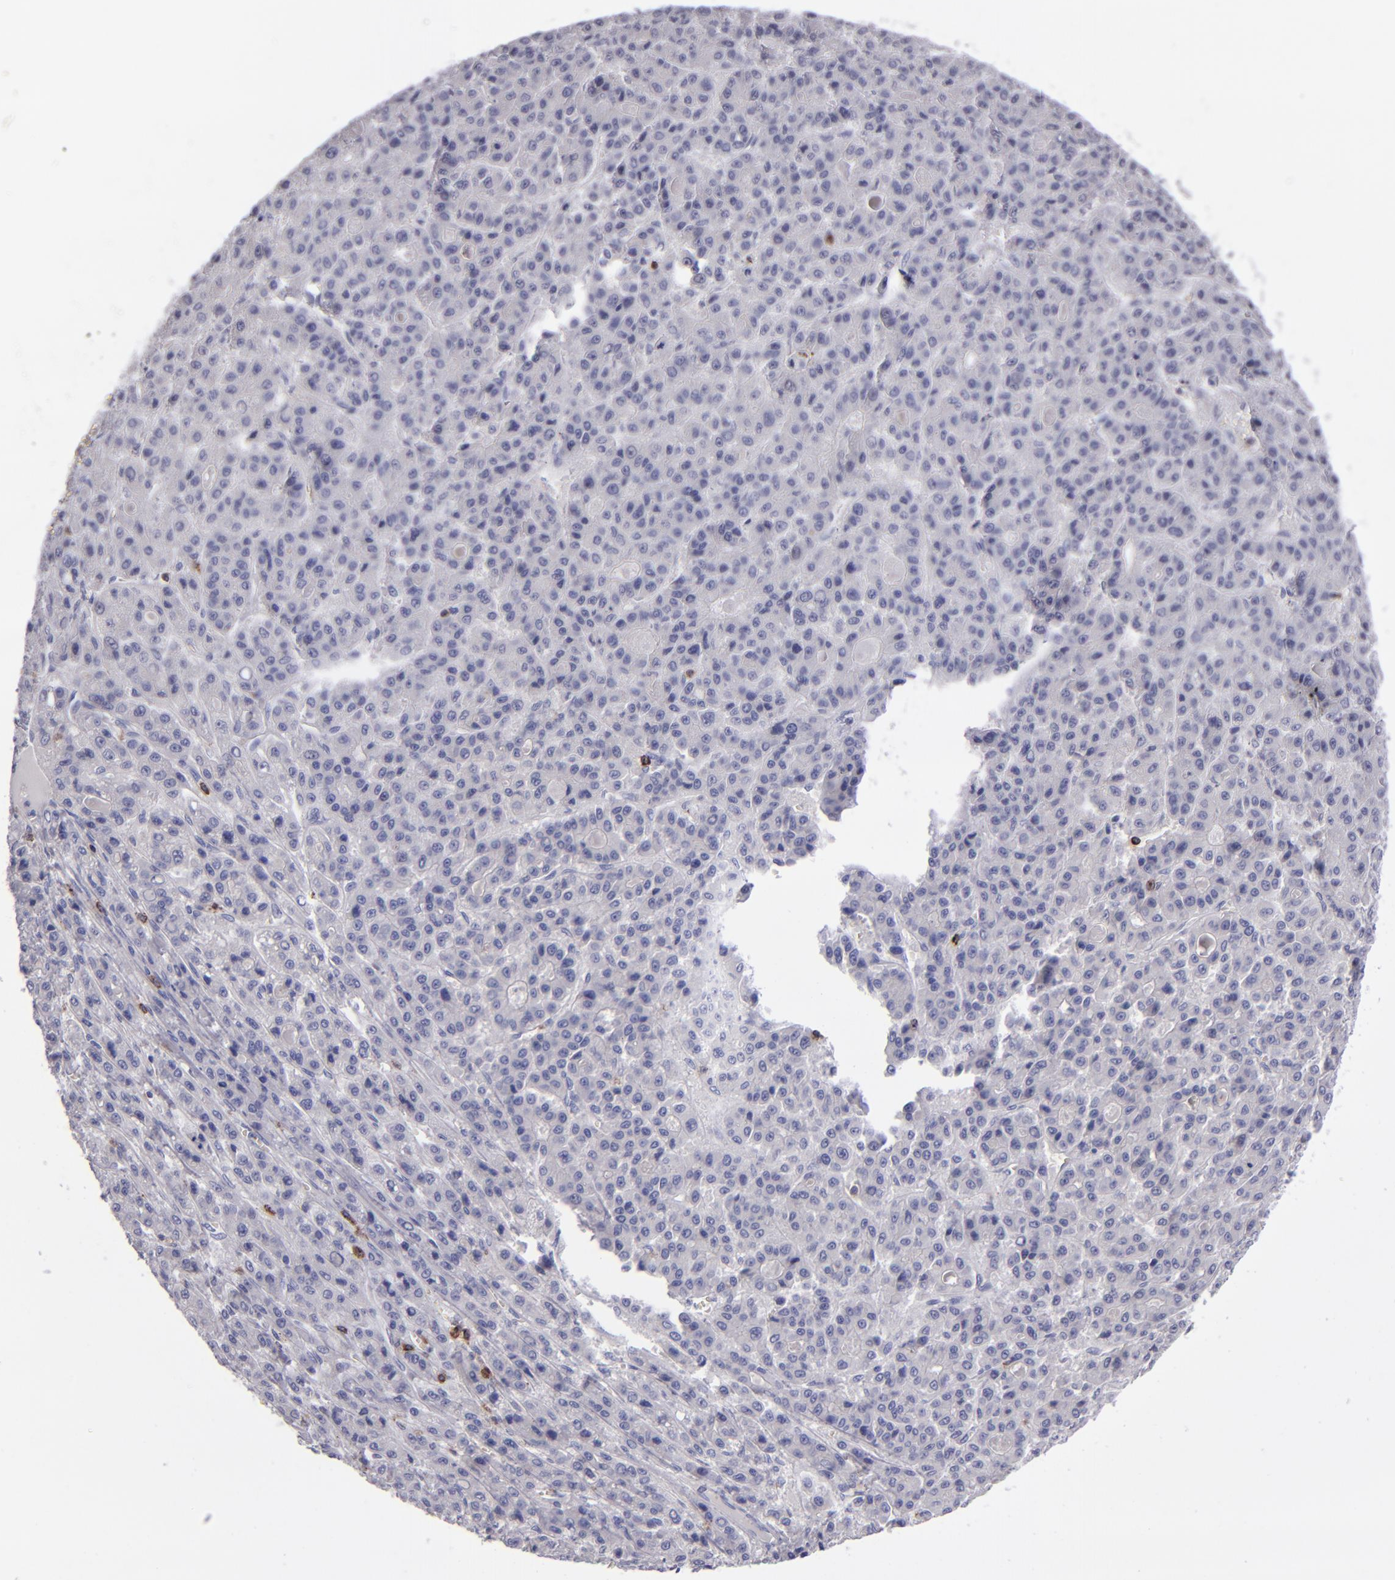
{"staining": {"intensity": "negative", "quantity": "none", "location": "none"}, "tissue": "liver cancer", "cell_type": "Tumor cells", "image_type": "cancer", "snomed": [{"axis": "morphology", "description": "Carcinoma, Hepatocellular, NOS"}, {"axis": "topography", "description": "Liver"}], "caption": "Histopathology image shows no significant protein staining in tumor cells of liver cancer. (IHC, brightfield microscopy, high magnification).", "gene": "CD2", "patient": {"sex": "male", "age": 70}}